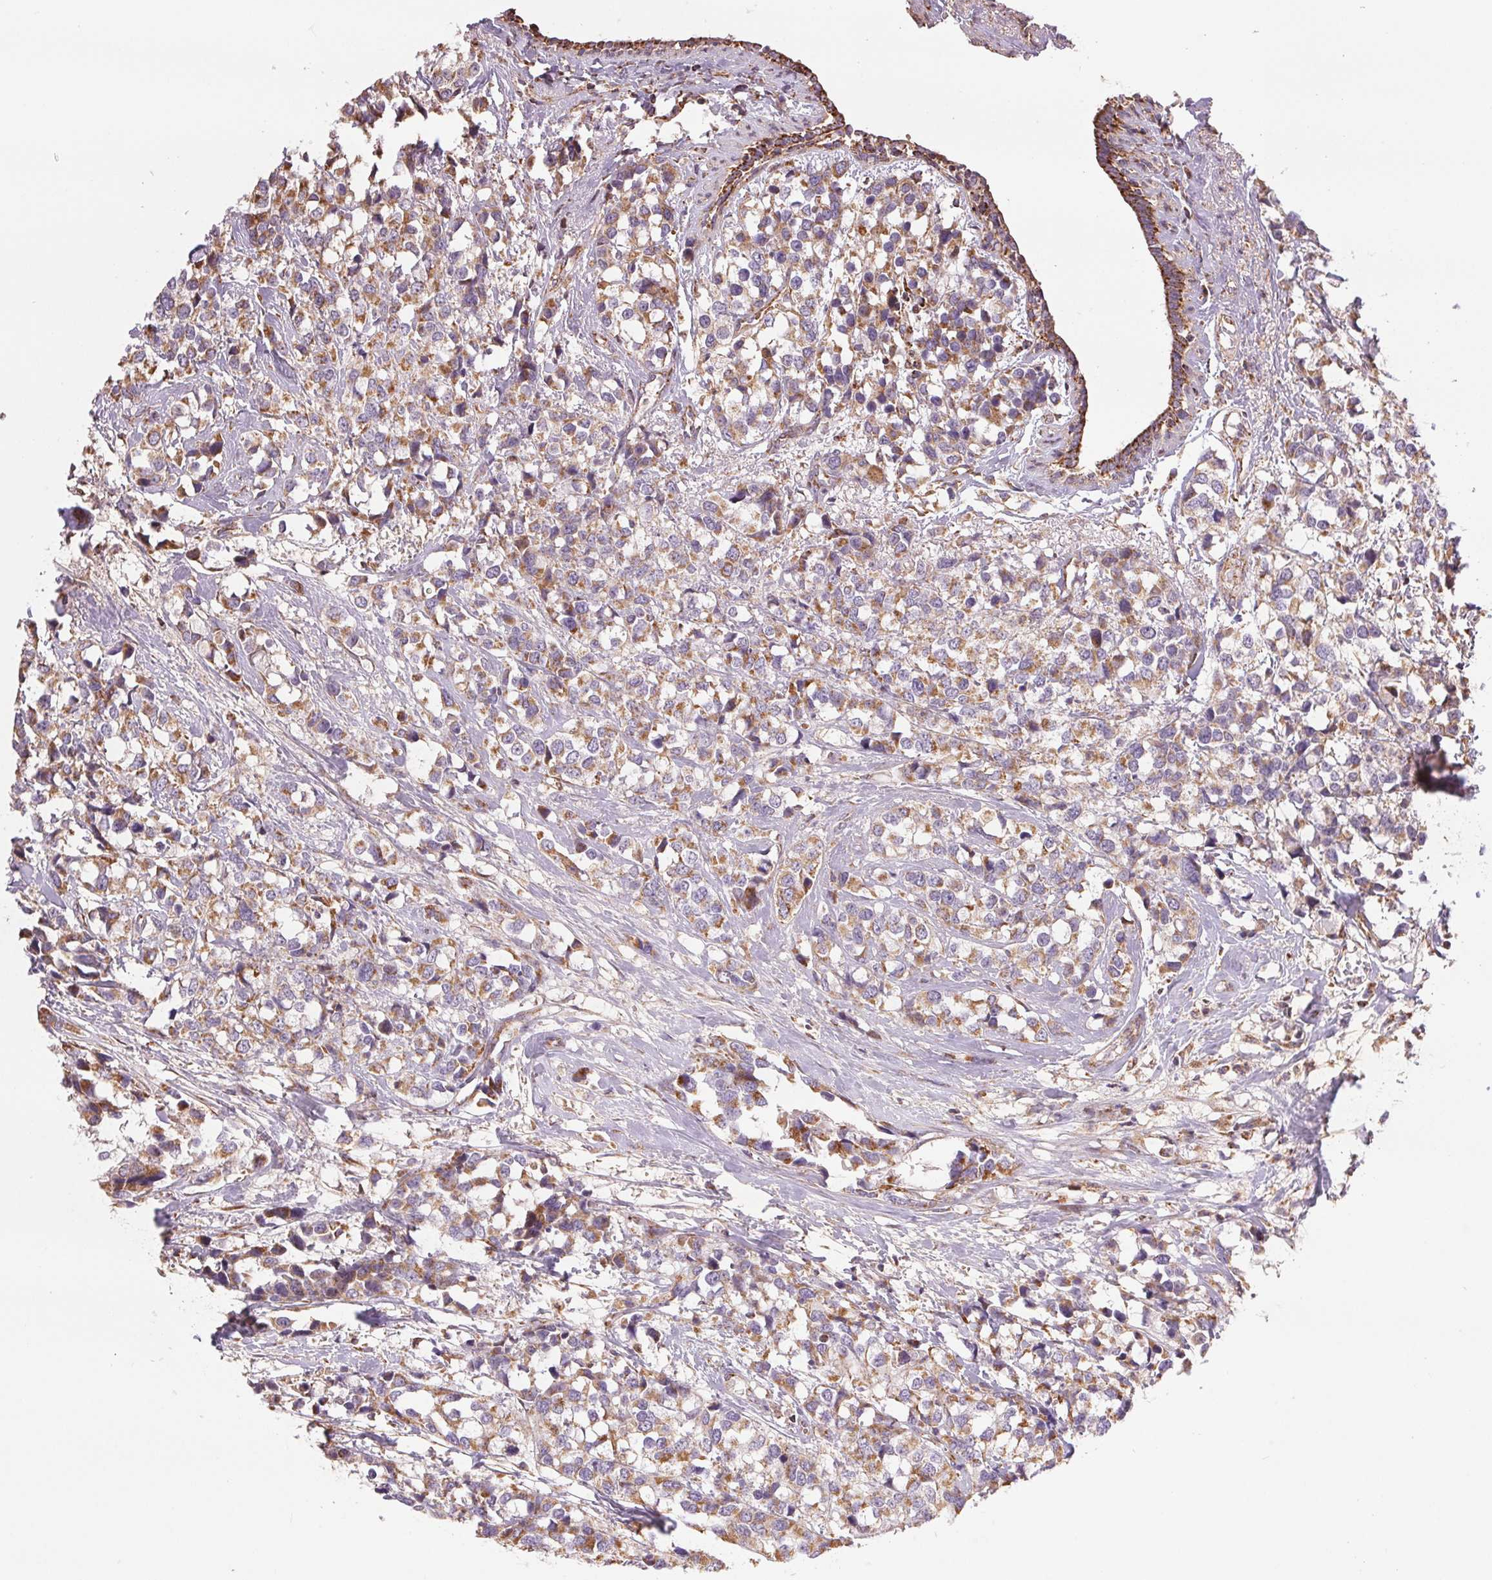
{"staining": {"intensity": "weak", "quantity": ">75%", "location": "cytoplasmic/membranous"}, "tissue": "breast cancer", "cell_type": "Tumor cells", "image_type": "cancer", "snomed": [{"axis": "morphology", "description": "Lobular carcinoma"}, {"axis": "topography", "description": "Breast"}], "caption": "The image reveals a brown stain indicating the presence of a protein in the cytoplasmic/membranous of tumor cells in lobular carcinoma (breast). (IHC, brightfield microscopy, high magnification).", "gene": "DGUOK", "patient": {"sex": "female", "age": 59}}